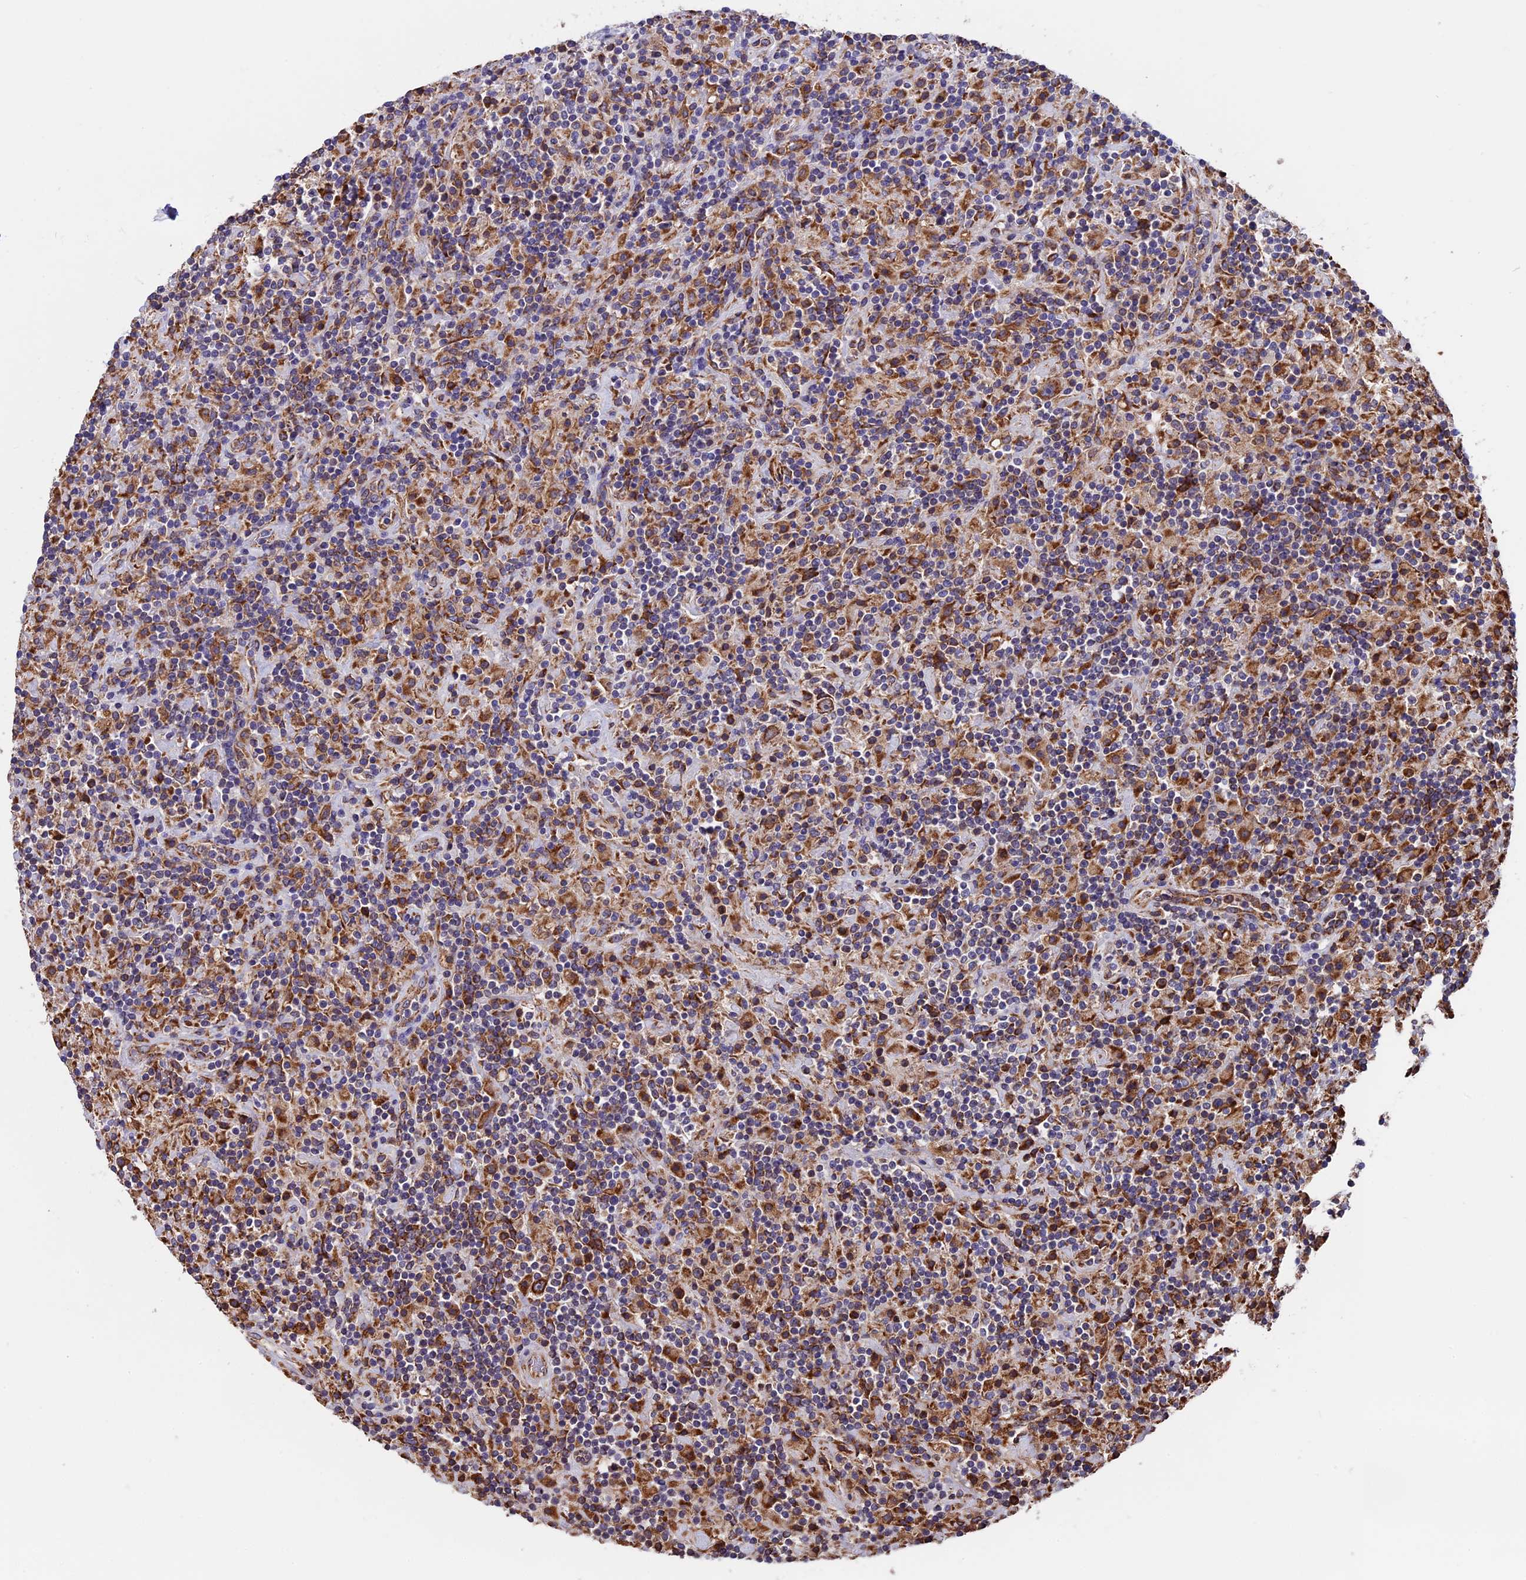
{"staining": {"intensity": "strong", "quantity": ">75%", "location": "cytoplasmic/membranous"}, "tissue": "lymphoma", "cell_type": "Tumor cells", "image_type": "cancer", "snomed": [{"axis": "morphology", "description": "Hodgkin's disease, NOS"}, {"axis": "topography", "description": "Lymph node"}], "caption": "High-power microscopy captured an immunohistochemistry (IHC) image of lymphoma, revealing strong cytoplasmic/membranous expression in about >75% of tumor cells. Immunohistochemistry stains the protein of interest in brown and the nuclei are stained blue.", "gene": "BTBD3", "patient": {"sex": "male", "age": 70}}